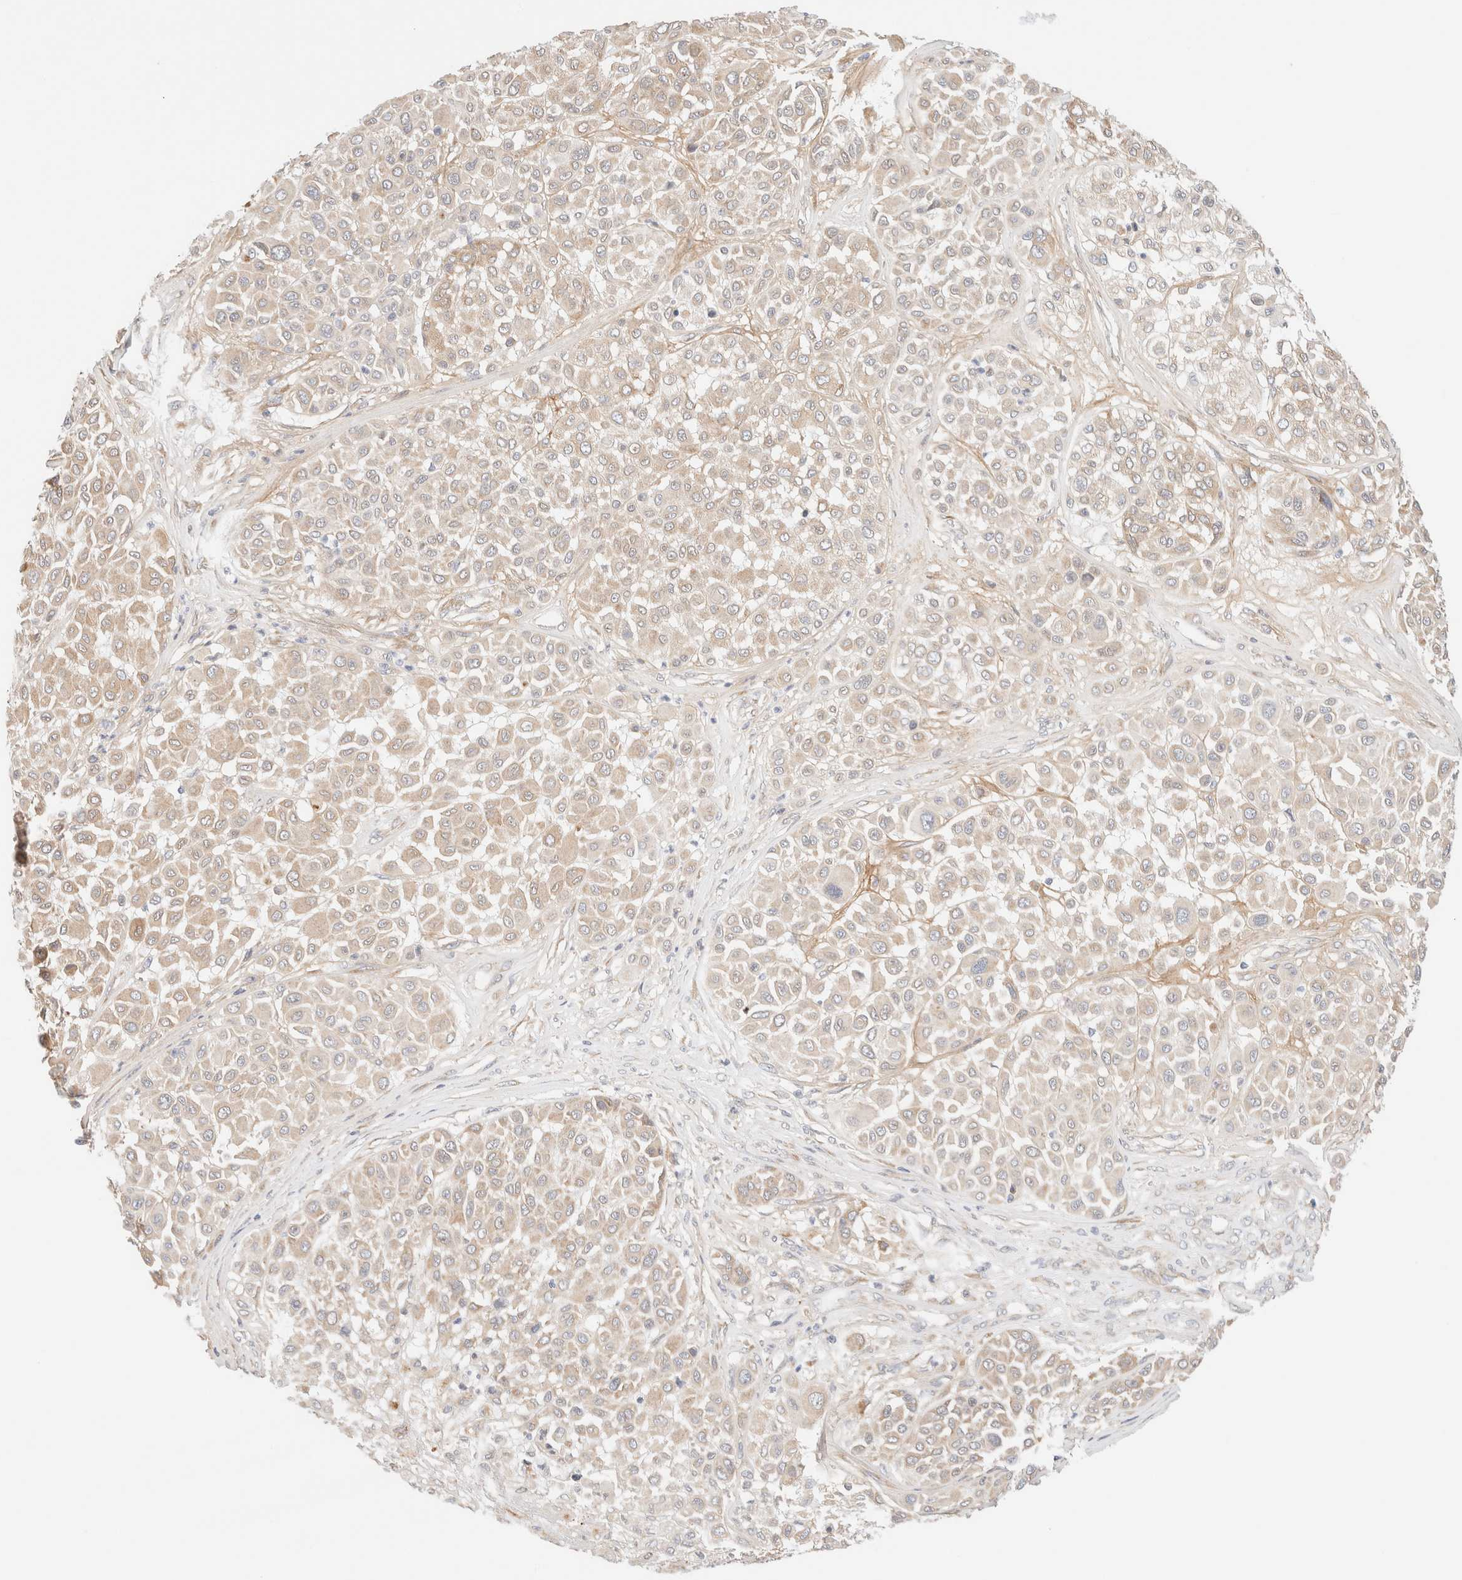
{"staining": {"intensity": "weak", "quantity": "25%-75%", "location": "cytoplasmic/membranous"}, "tissue": "melanoma", "cell_type": "Tumor cells", "image_type": "cancer", "snomed": [{"axis": "morphology", "description": "Malignant melanoma, Metastatic site"}, {"axis": "topography", "description": "Soft tissue"}], "caption": "Malignant melanoma (metastatic site) stained for a protein displays weak cytoplasmic/membranous positivity in tumor cells.", "gene": "RRP15", "patient": {"sex": "male", "age": 41}}